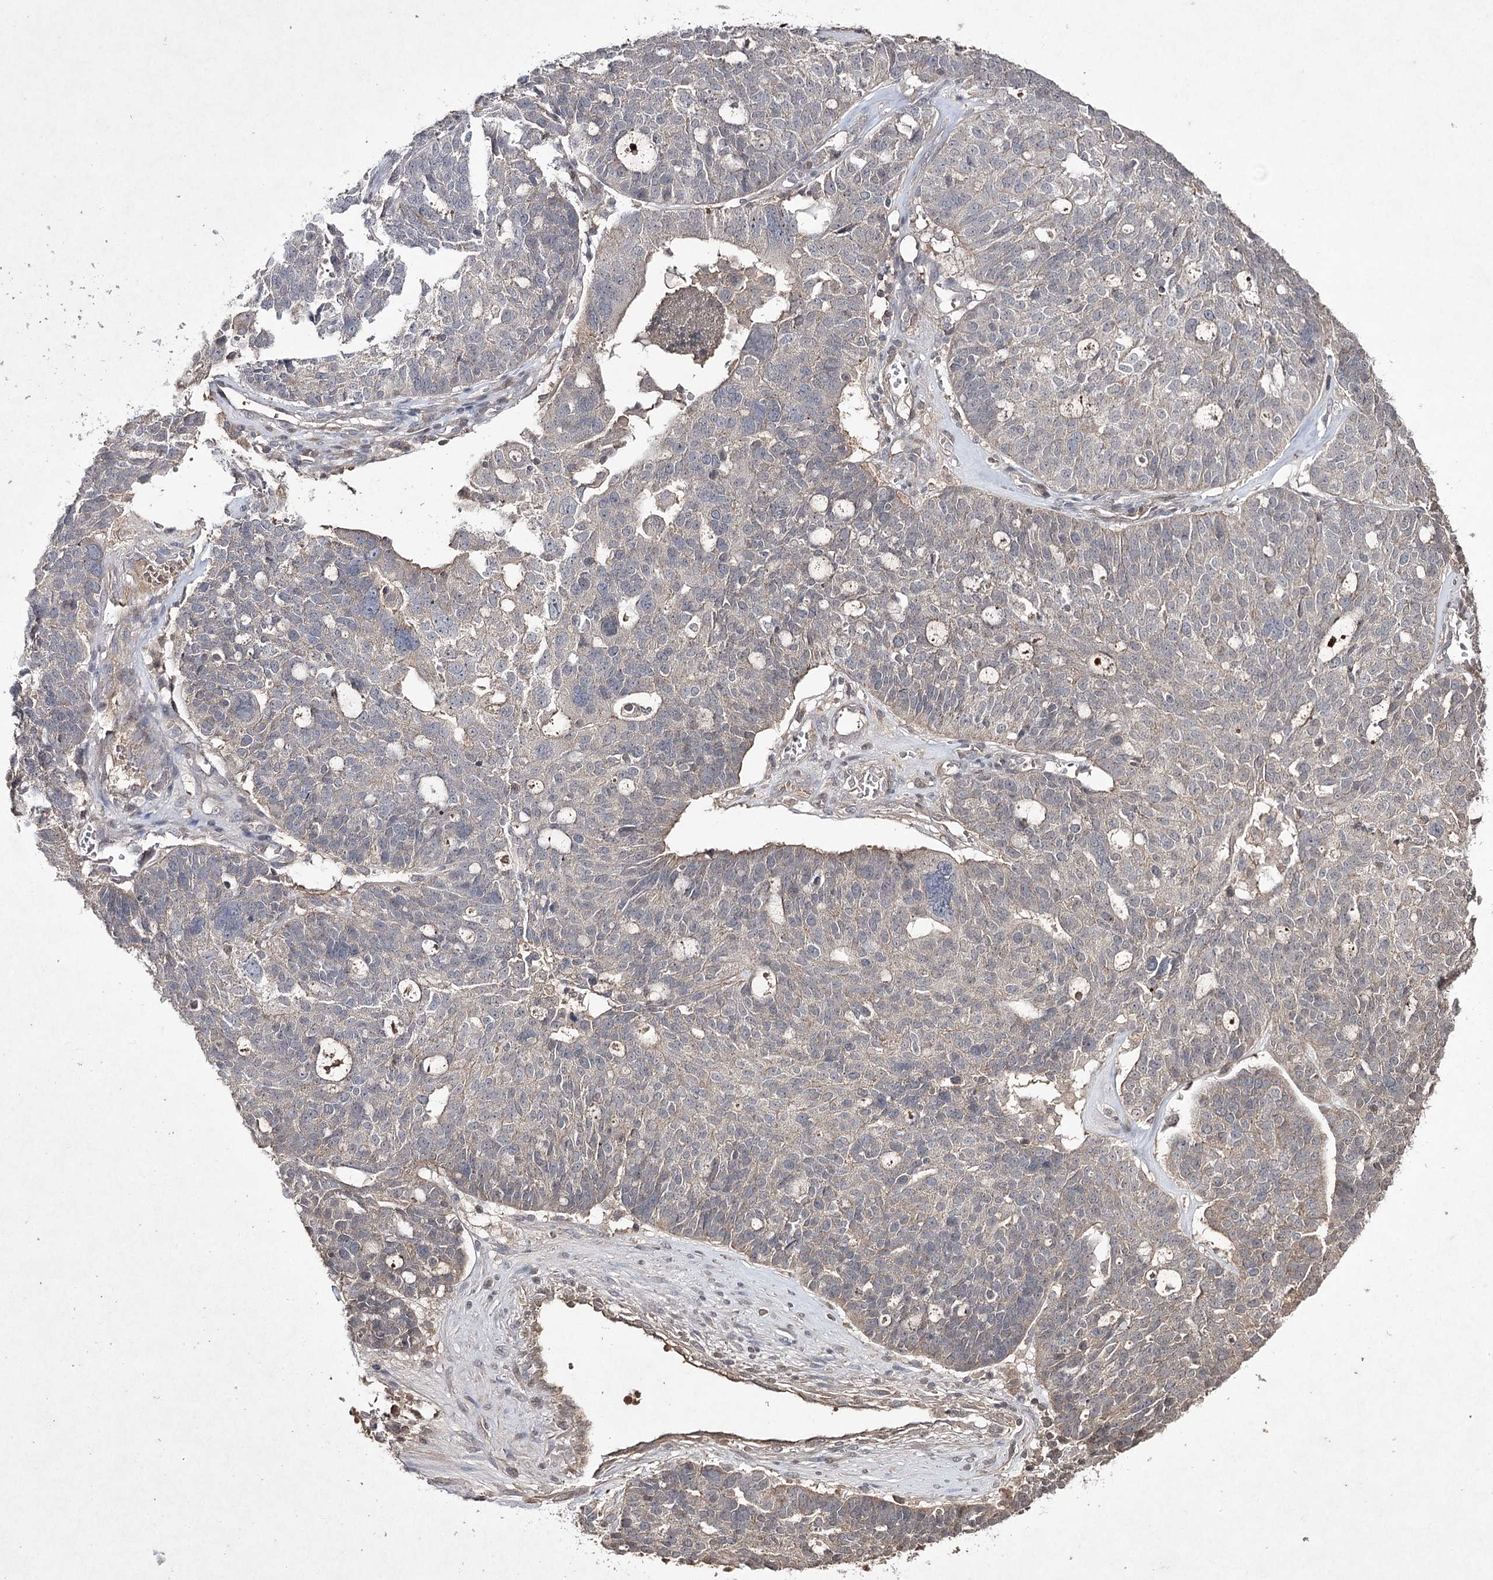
{"staining": {"intensity": "weak", "quantity": "<25%", "location": "cytoplasmic/membranous"}, "tissue": "ovarian cancer", "cell_type": "Tumor cells", "image_type": "cancer", "snomed": [{"axis": "morphology", "description": "Cystadenocarcinoma, serous, NOS"}, {"axis": "topography", "description": "Ovary"}], "caption": "There is no significant positivity in tumor cells of serous cystadenocarcinoma (ovarian).", "gene": "SYNGR3", "patient": {"sex": "female", "age": 59}}